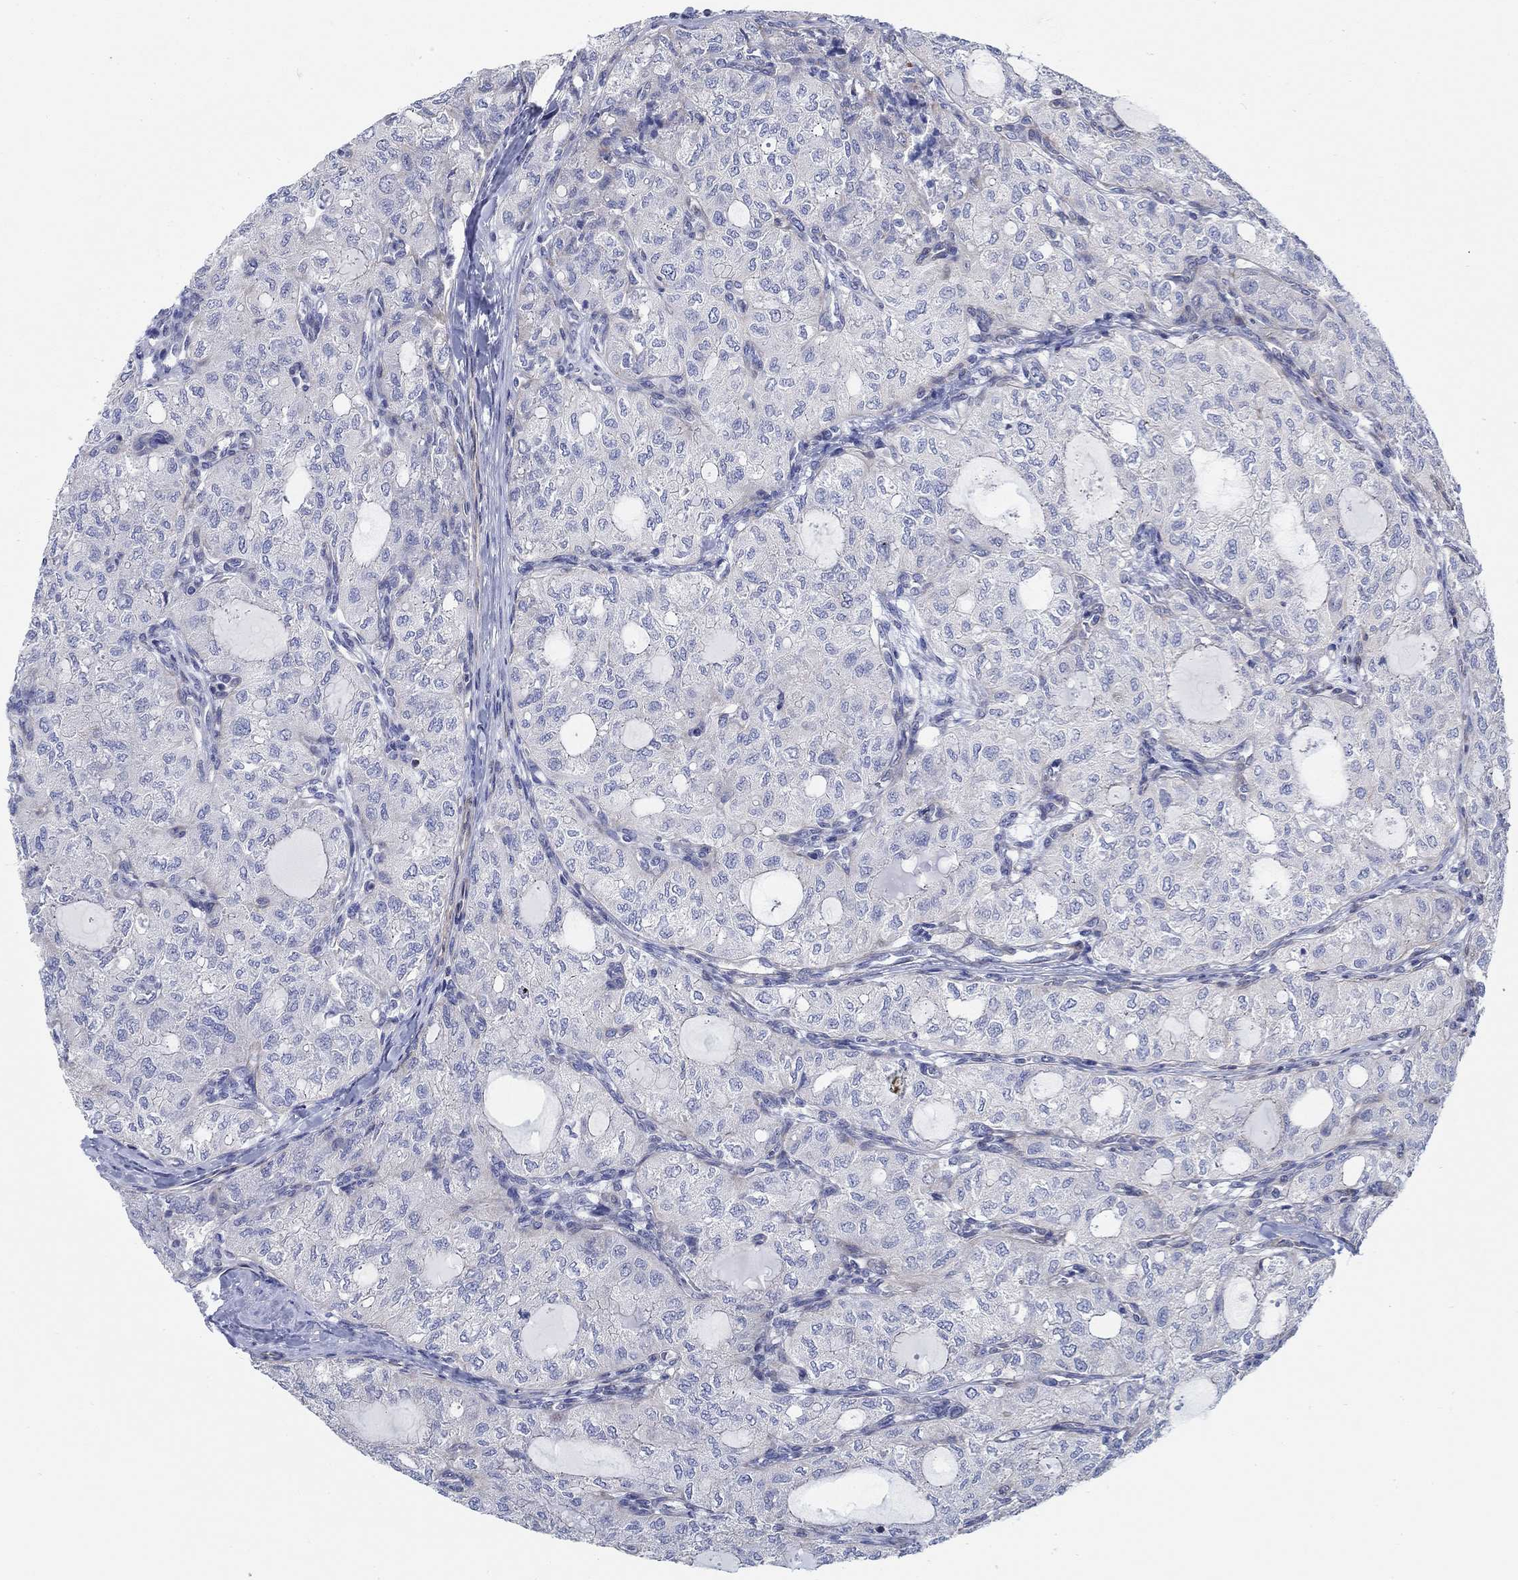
{"staining": {"intensity": "negative", "quantity": "none", "location": "none"}, "tissue": "thyroid cancer", "cell_type": "Tumor cells", "image_type": "cancer", "snomed": [{"axis": "morphology", "description": "Follicular adenoma carcinoma, NOS"}, {"axis": "topography", "description": "Thyroid gland"}], "caption": "IHC image of neoplastic tissue: human thyroid follicular adenoma carcinoma stained with DAB displays no significant protein staining in tumor cells. Nuclei are stained in blue.", "gene": "FMN1", "patient": {"sex": "male", "age": 75}}